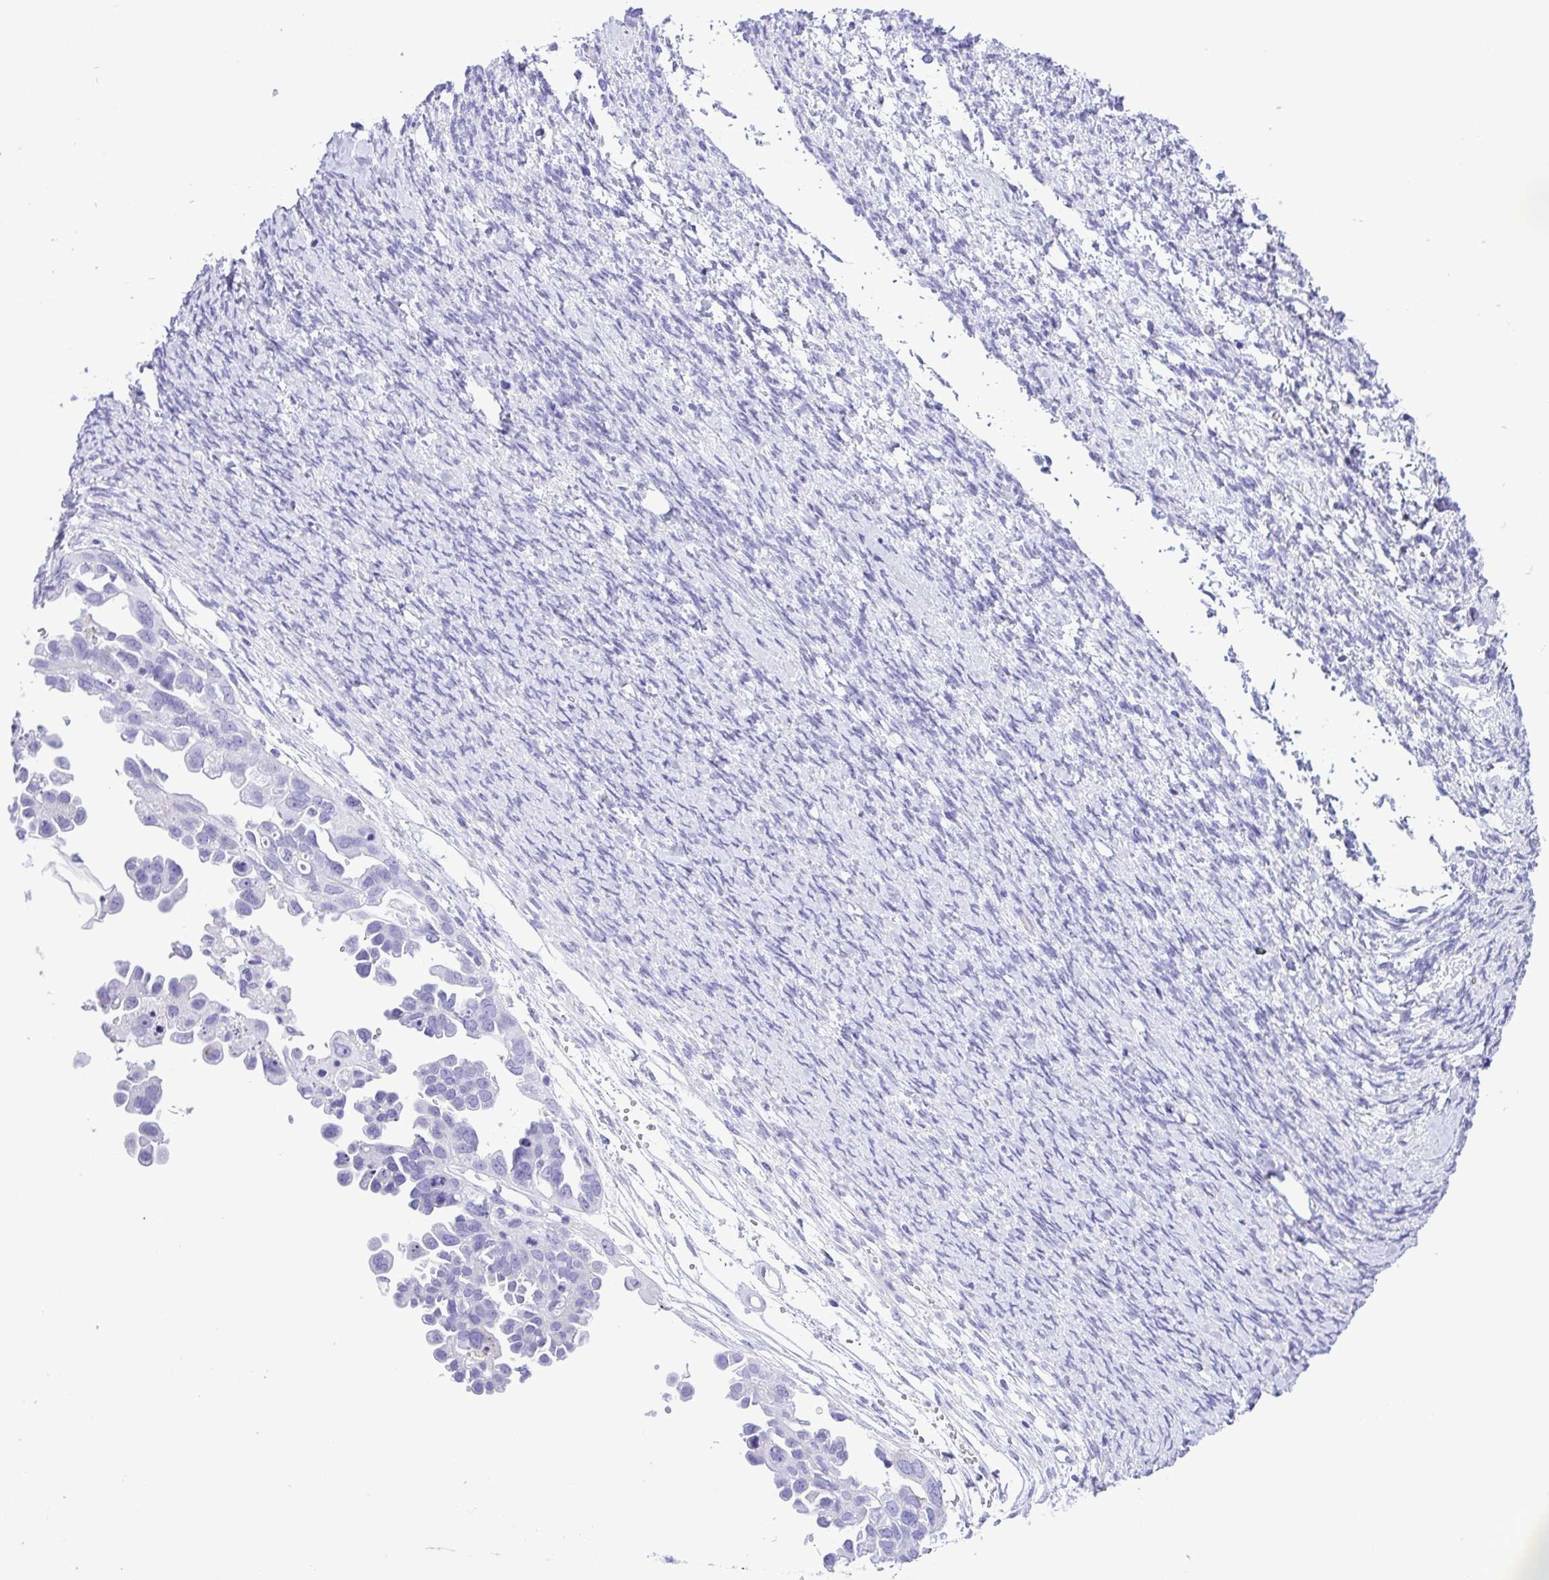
{"staining": {"intensity": "negative", "quantity": "none", "location": "none"}, "tissue": "ovarian cancer", "cell_type": "Tumor cells", "image_type": "cancer", "snomed": [{"axis": "morphology", "description": "Cystadenocarcinoma, serous, NOS"}, {"axis": "topography", "description": "Ovary"}], "caption": "Human ovarian cancer (serous cystadenocarcinoma) stained for a protein using immunohistochemistry (IHC) exhibits no staining in tumor cells.", "gene": "OVGP1", "patient": {"sex": "female", "age": 53}}